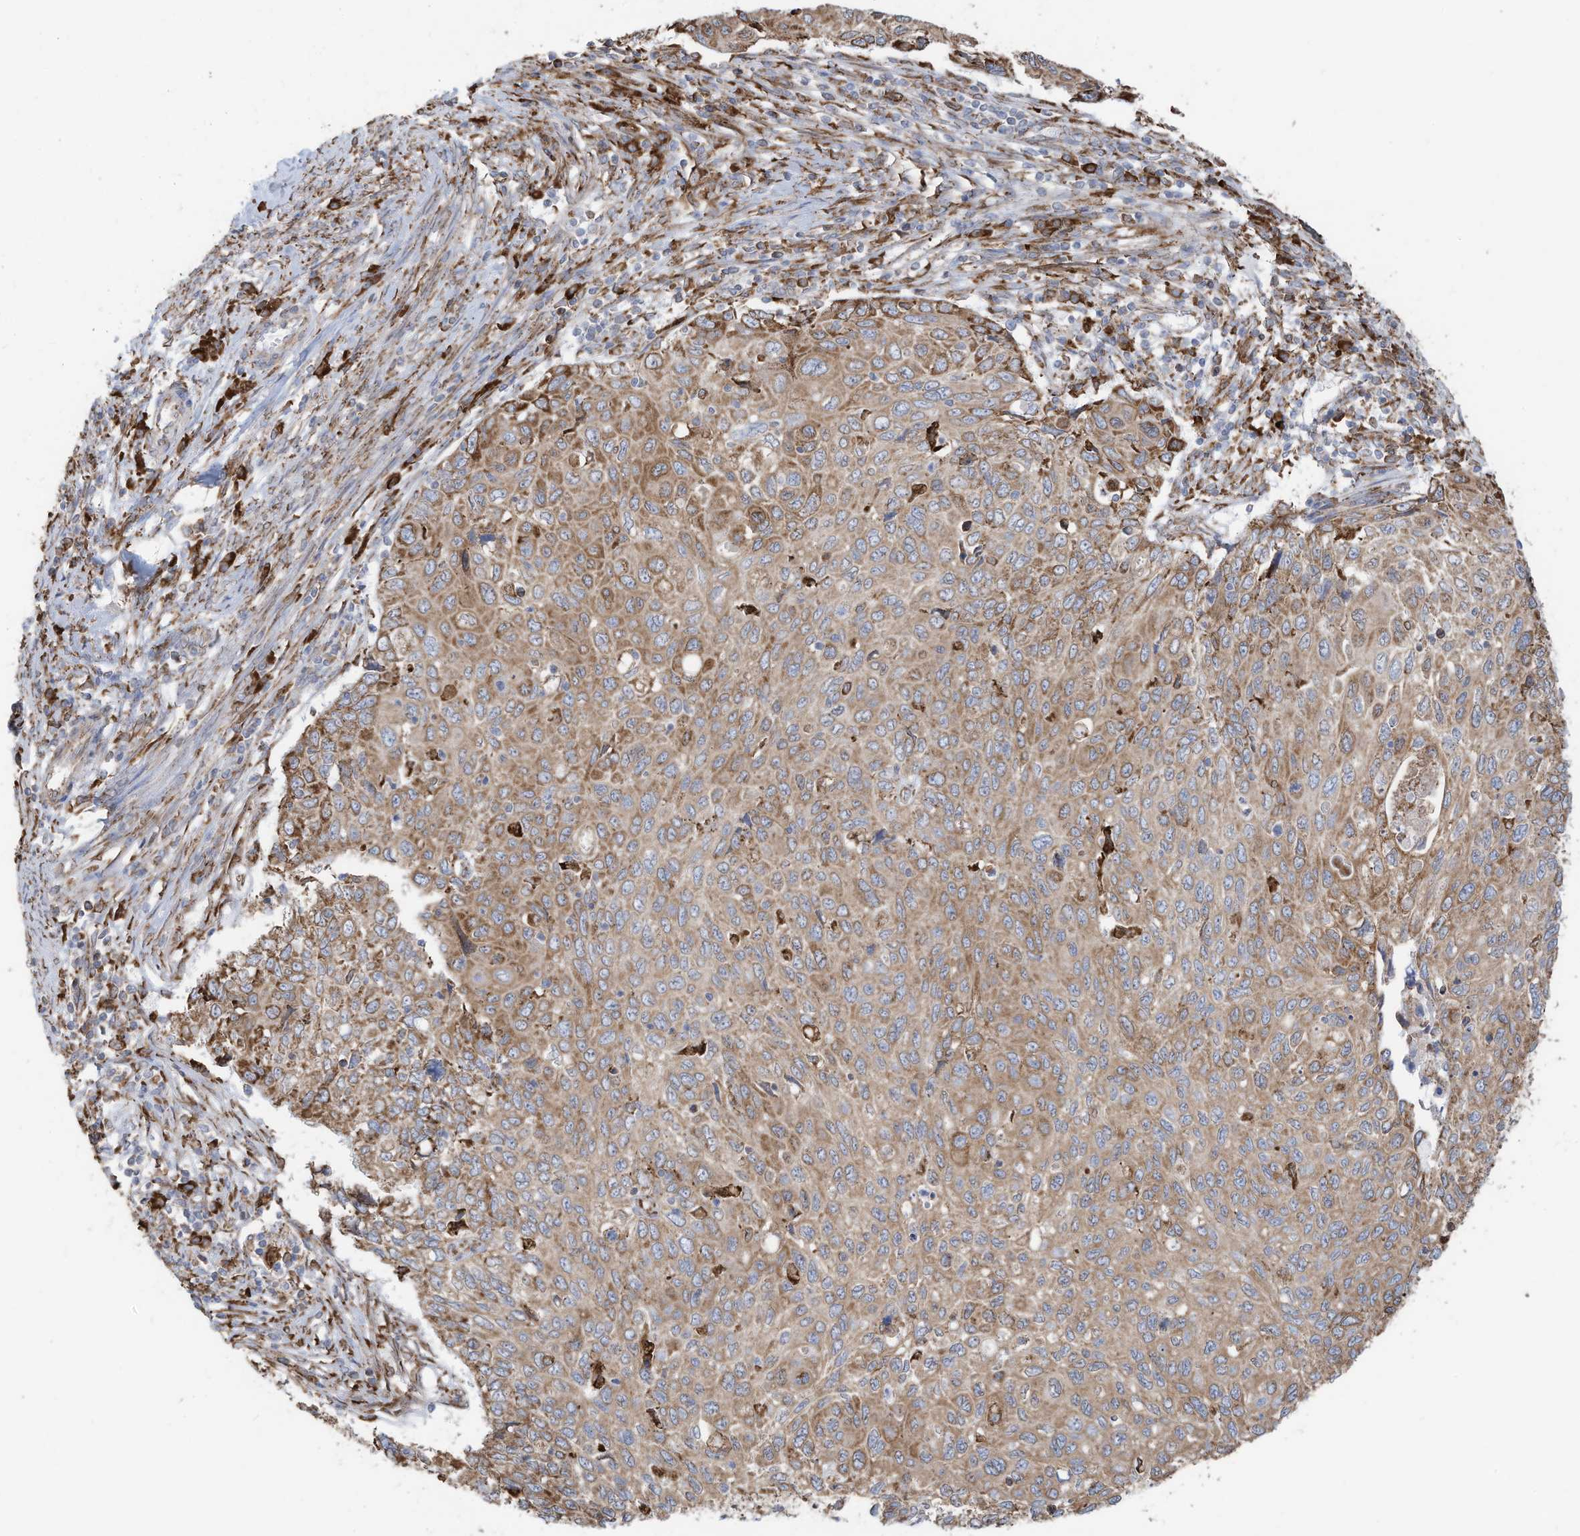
{"staining": {"intensity": "moderate", "quantity": ">75%", "location": "cytoplasmic/membranous"}, "tissue": "cervical cancer", "cell_type": "Tumor cells", "image_type": "cancer", "snomed": [{"axis": "morphology", "description": "Squamous cell carcinoma, NOS"}, {"axis": "topography", "description": "Cervix"}], "caption": "Cervical squamous cell carcinoma stained with a protein marker displays moderate staining in tumor cells.", "gene": "ZNF354C", "patient": {"sex": "female", "age": 70}}